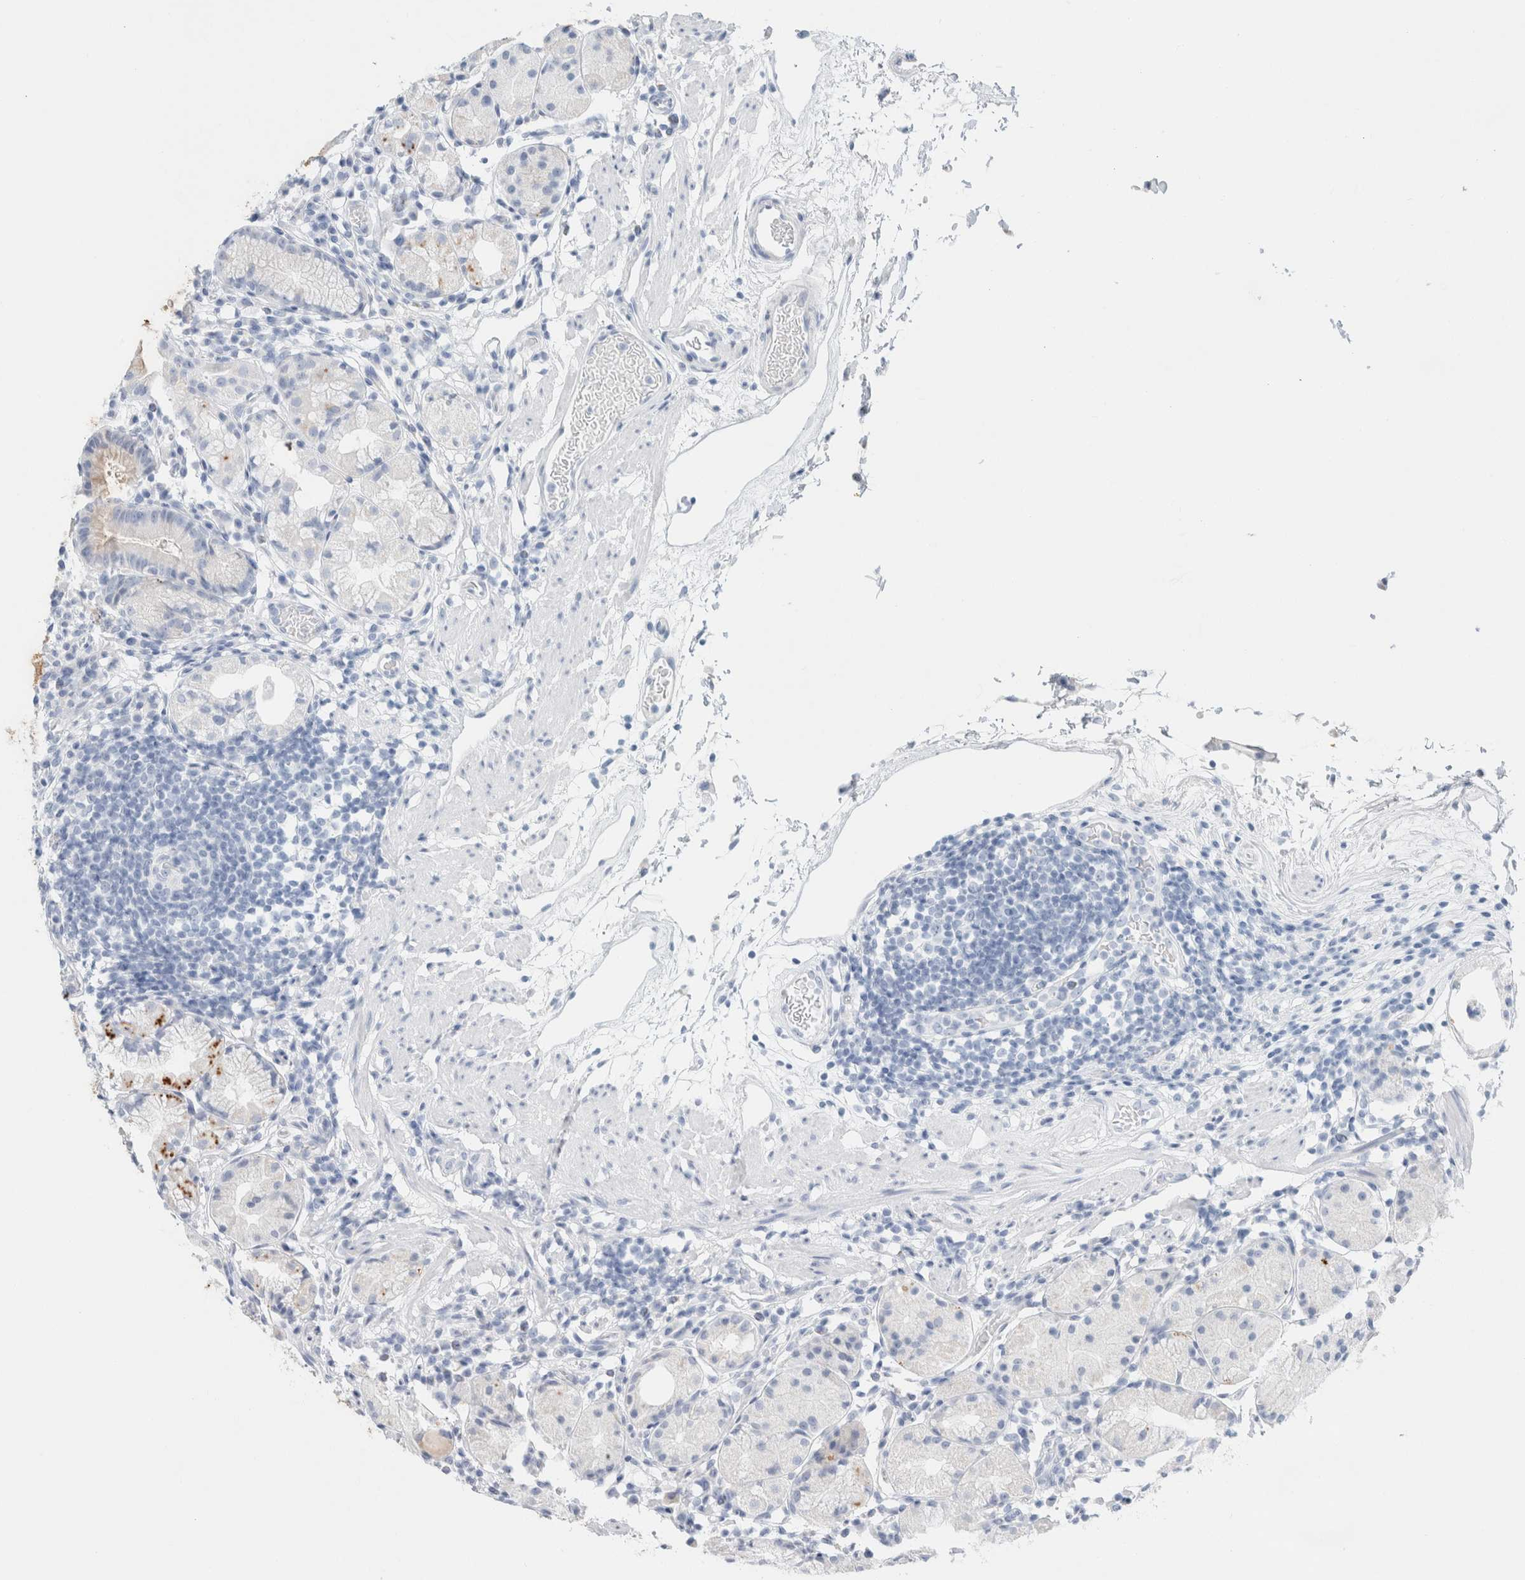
{"staining": {"intensity": "moderate", "quantity": "<25%", "location": "cytoplasmic/membranous"}, "tissue": "stomach", "cell_type": "Glandular cells", "image_type": "normal", "snomed": [{"axis": "morphology", "description": "Normal tissue, NOS"}, {"axis": "topography", "description": "Stomach"}, {"axis": "topography", "description": "Stomach, lower"}], "caption": "Protein staining by immunohistochemistry (IHC) displays moderate cytoplasmic/membranous expression in approximately <25% of glandular cells in normal stomach.", "gene": "CPQ", "patient": {"sex": "female", "age": 75}}